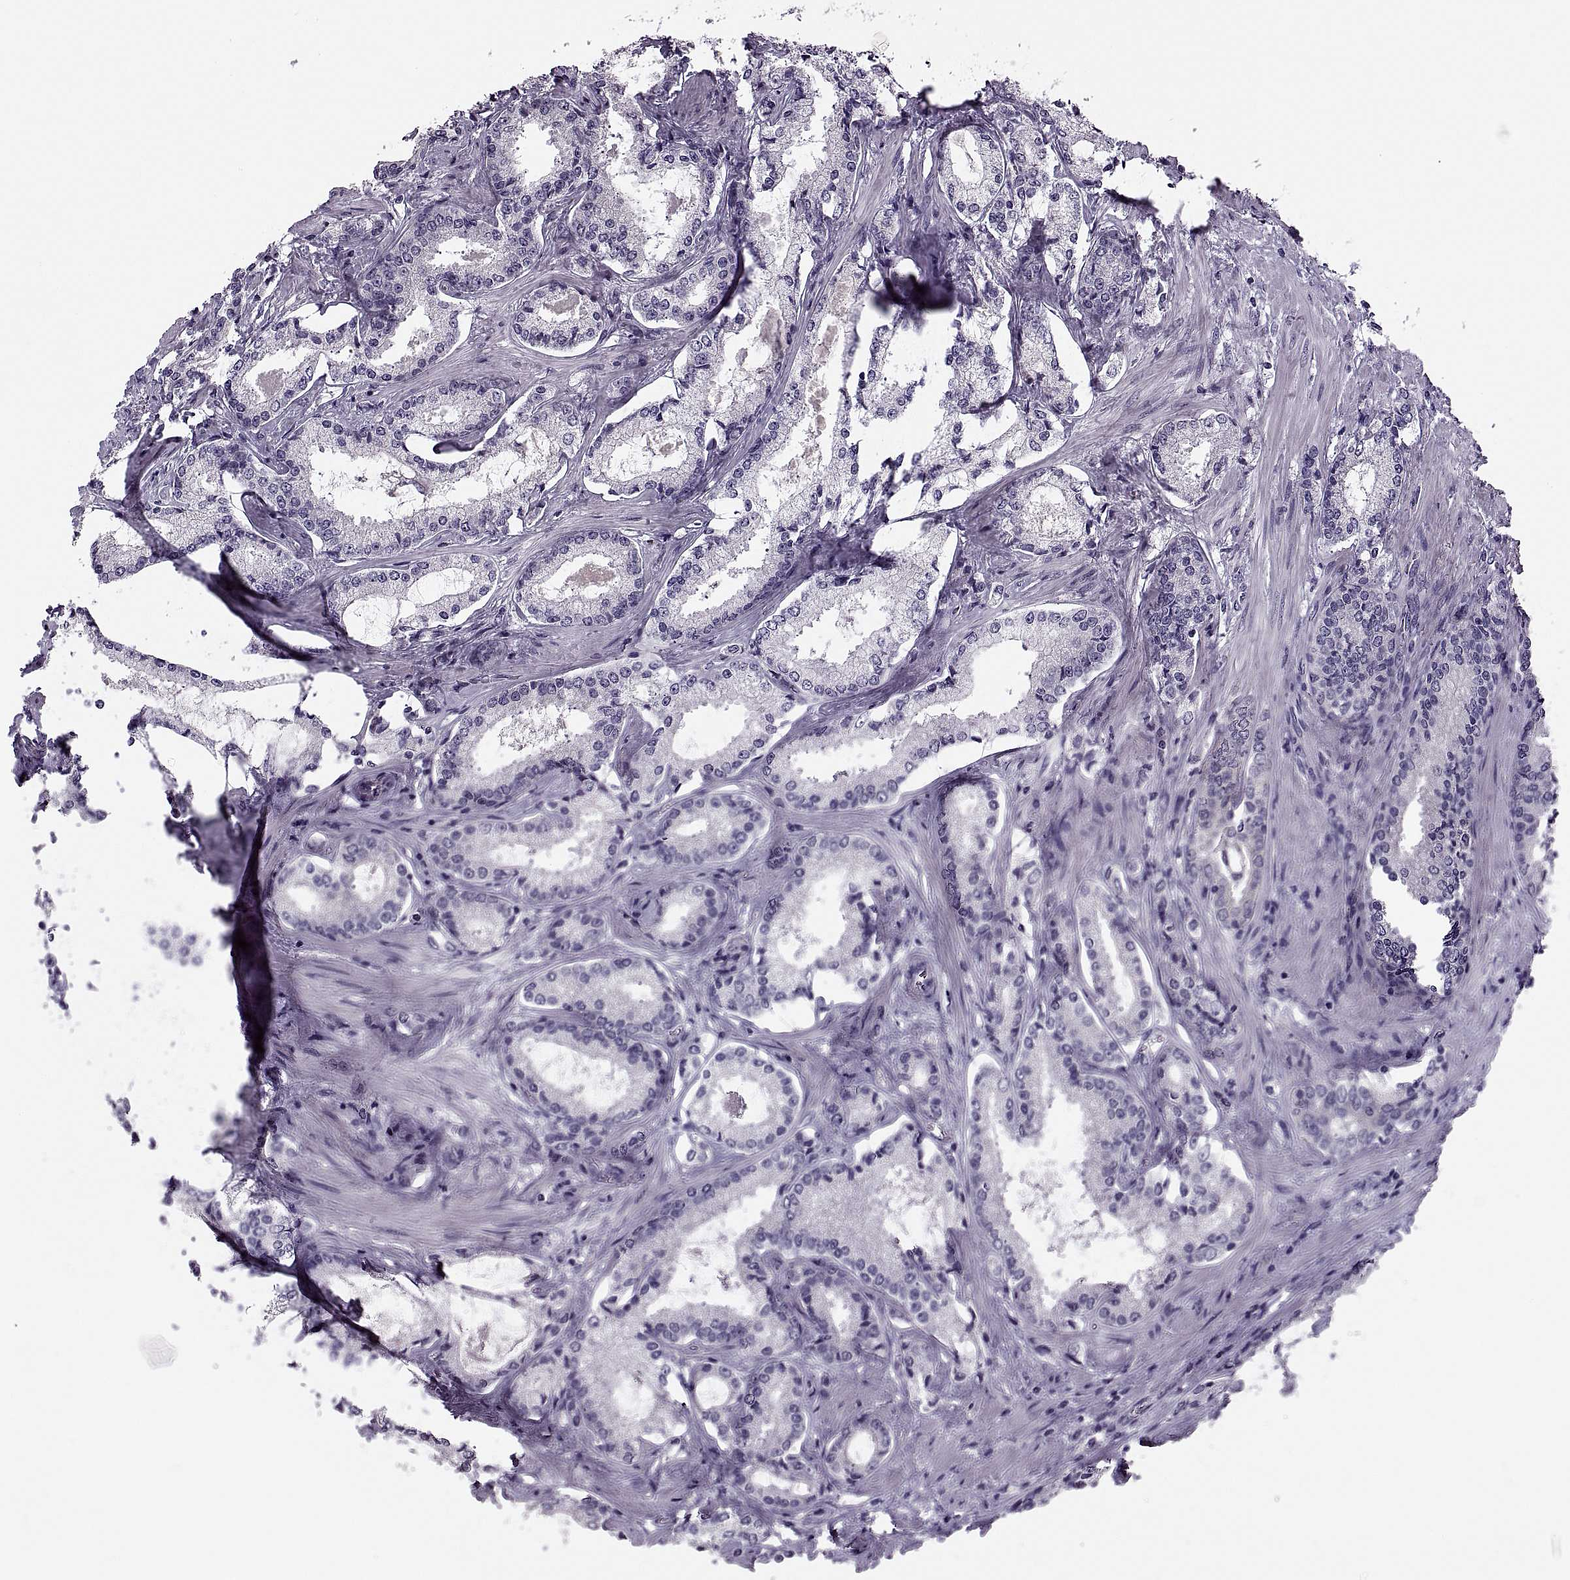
{"staining": {"intensity": "negative", "quantity": "none", "location": "none"}, "tissue": "prostate cancer", "cell_type": "Tumor cells", "image_type": "cancer", "snomed": [{"axis": "morphology", "description": "Adenocarcinoma, Low grade"}, {"axis": "topography", "description": "Prostate"}], "caption": "Prostate cancer (low-grade adenocarcinoma) stained for a protein using immunohistochemistry (IHC) exhibits no staining tumor cells.", "gene": "PRSS54", "patient": {"sex": "male", "age": 56}}